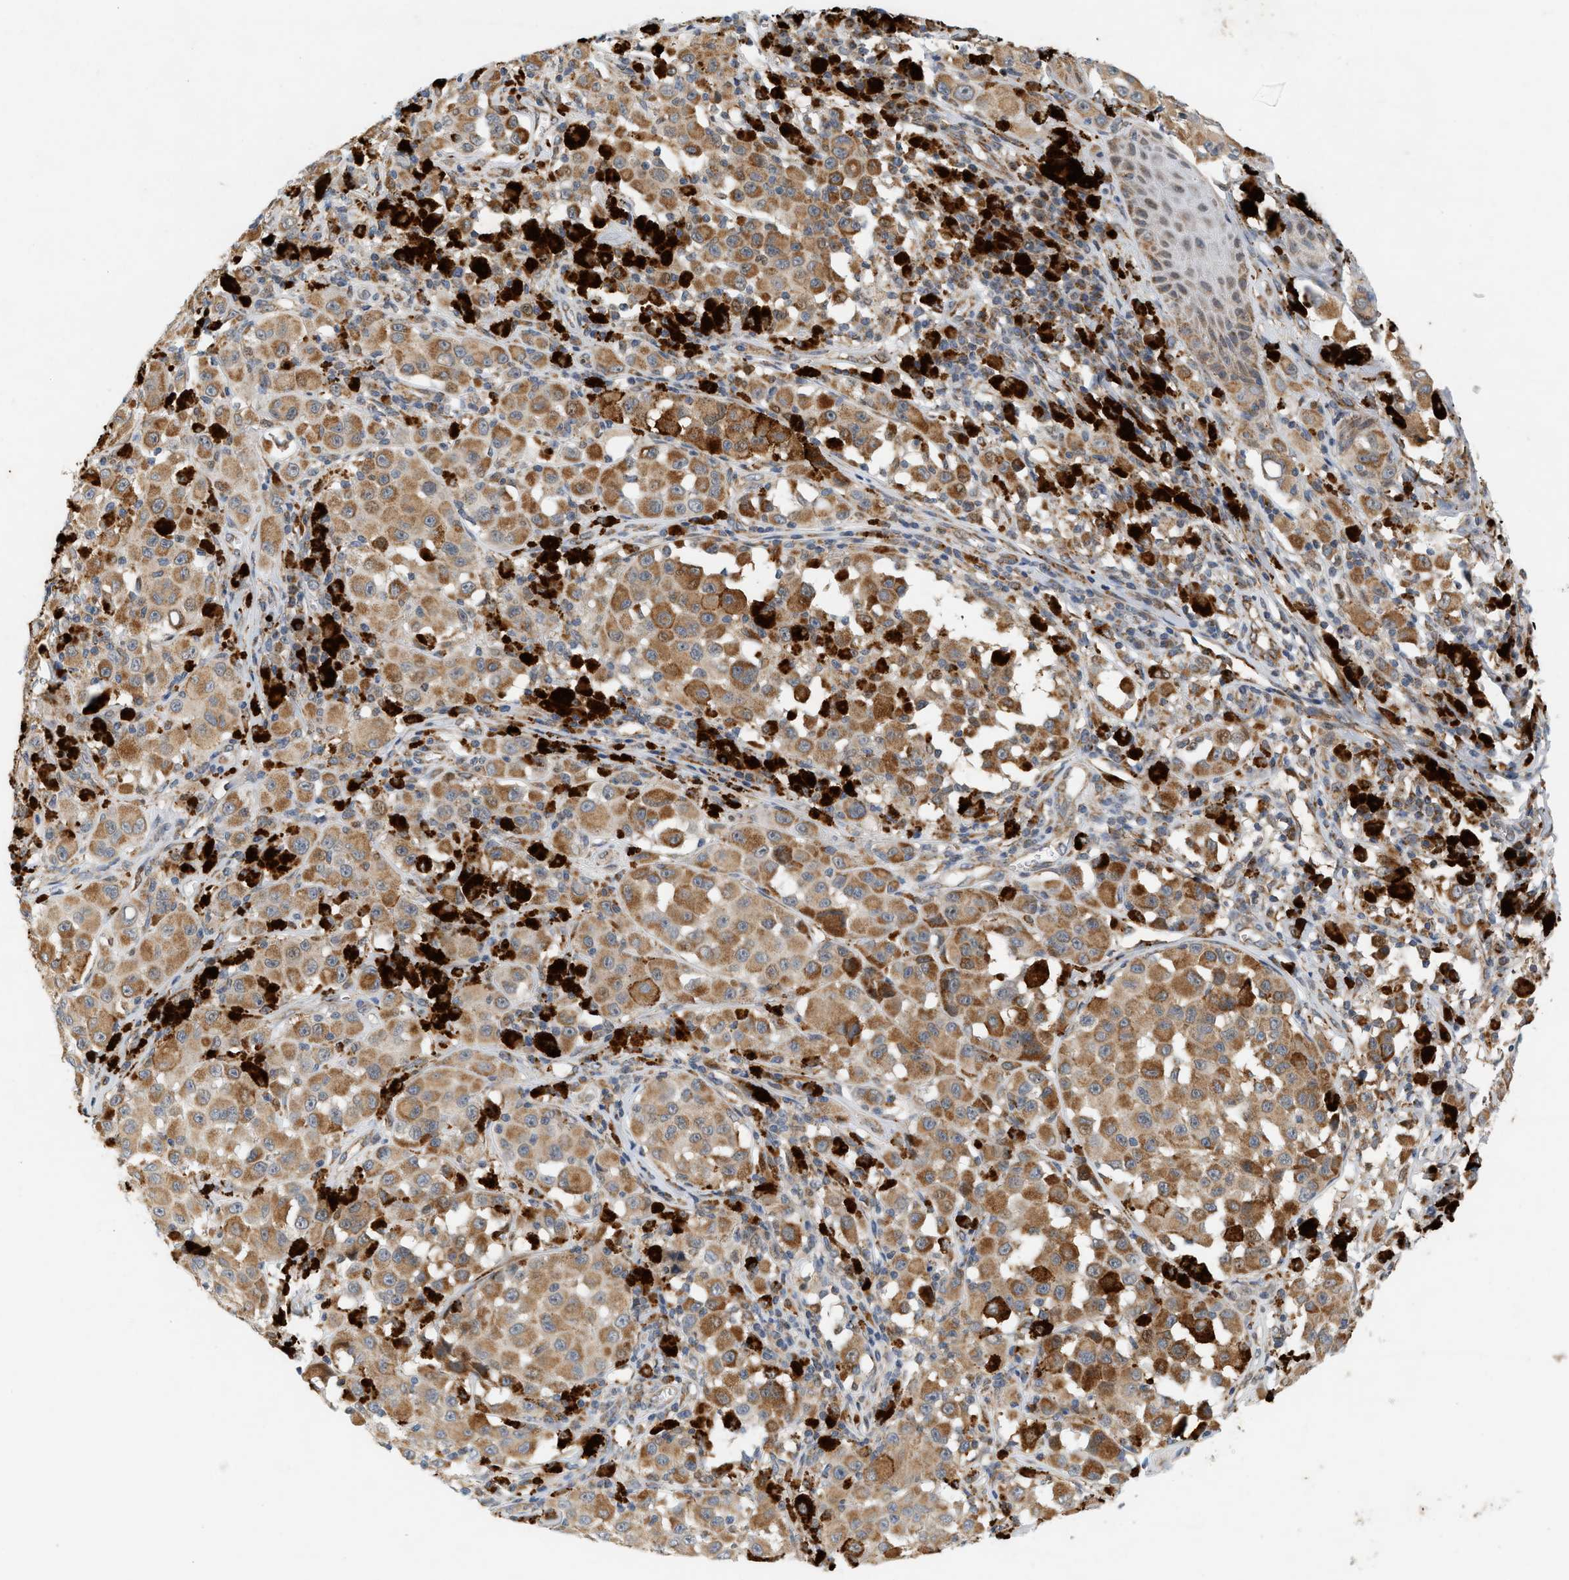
{"staining": {"intensity": "moderate", "quantity": ">75%", "location": "cytoplasmic/membranous"}, "tissue": "melanoma", "cell_type": "Tumor cells", "image_type": "cancer", "snomed": [{"axis": "morphology", "description": "Malignant melanoma, NOS"}, {"axis": "topography", "description": "Skin"}], "caption": "Human malignant melanoma stained for a protein (brown) exhibits moderate cytoplasmic/membranous positive positivity in approximately >75% of tumor cells.", "gene": "MCU", "patient": {"sex": "male", "age": 84}}